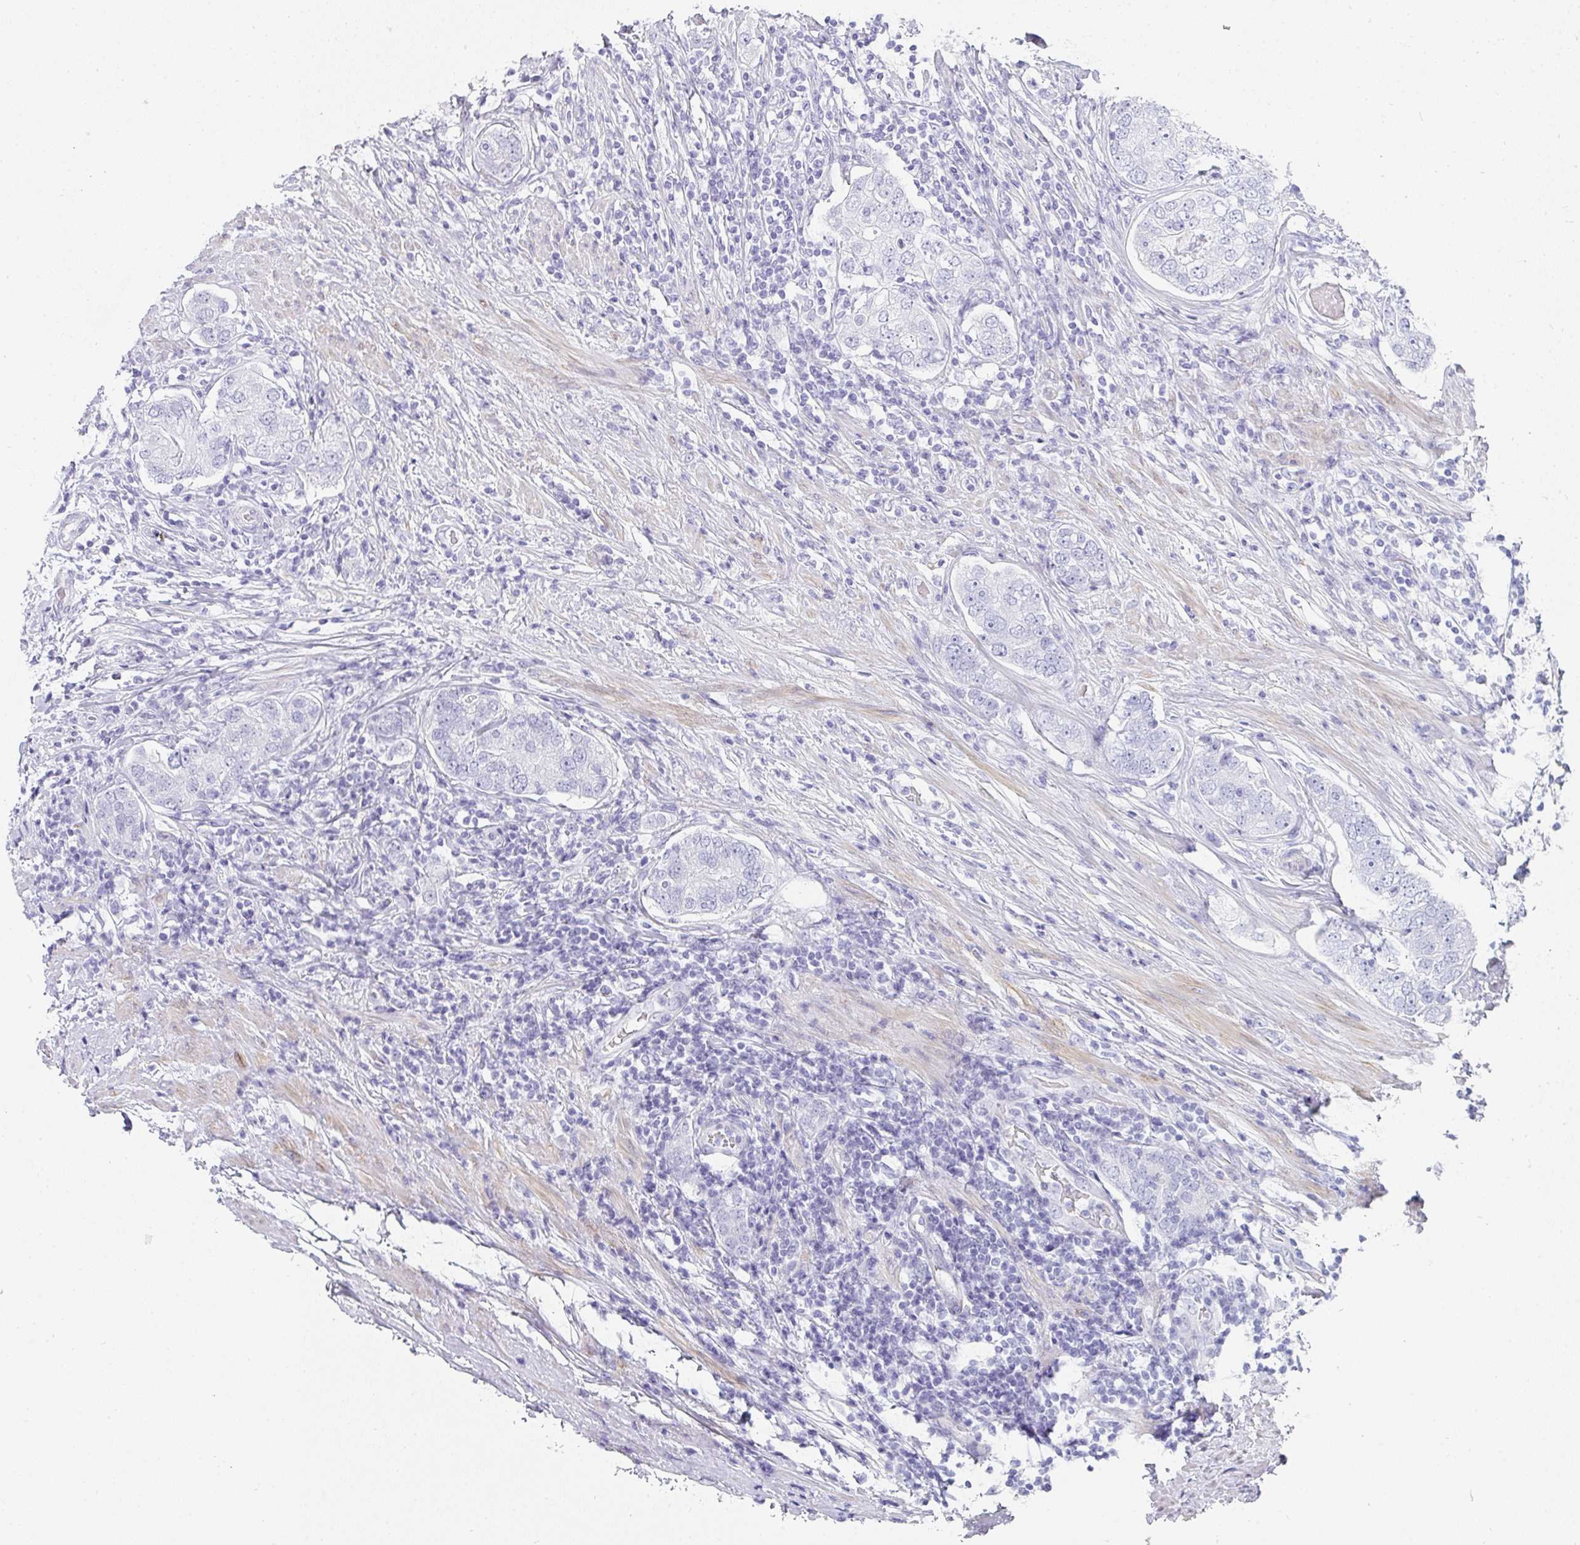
{"staining": {"intensity": "negative", "quantity": "none", "location": "none"}, "tissue": "prostate cancer", "cell_type": "Tumor cells", "image_type": "cancer", "snomed": [{"axis": "morphology", "description": "Adenocarcinoma, High grade"}, {"axis": "topography", "description": "Prostate"}], "caption": "The micrograph shows no staining of tumor cells in prostate cancer (high-grade adenocarcinoma).", "gene": "PRND", "patient": {"sex": "male", "age": 60}}